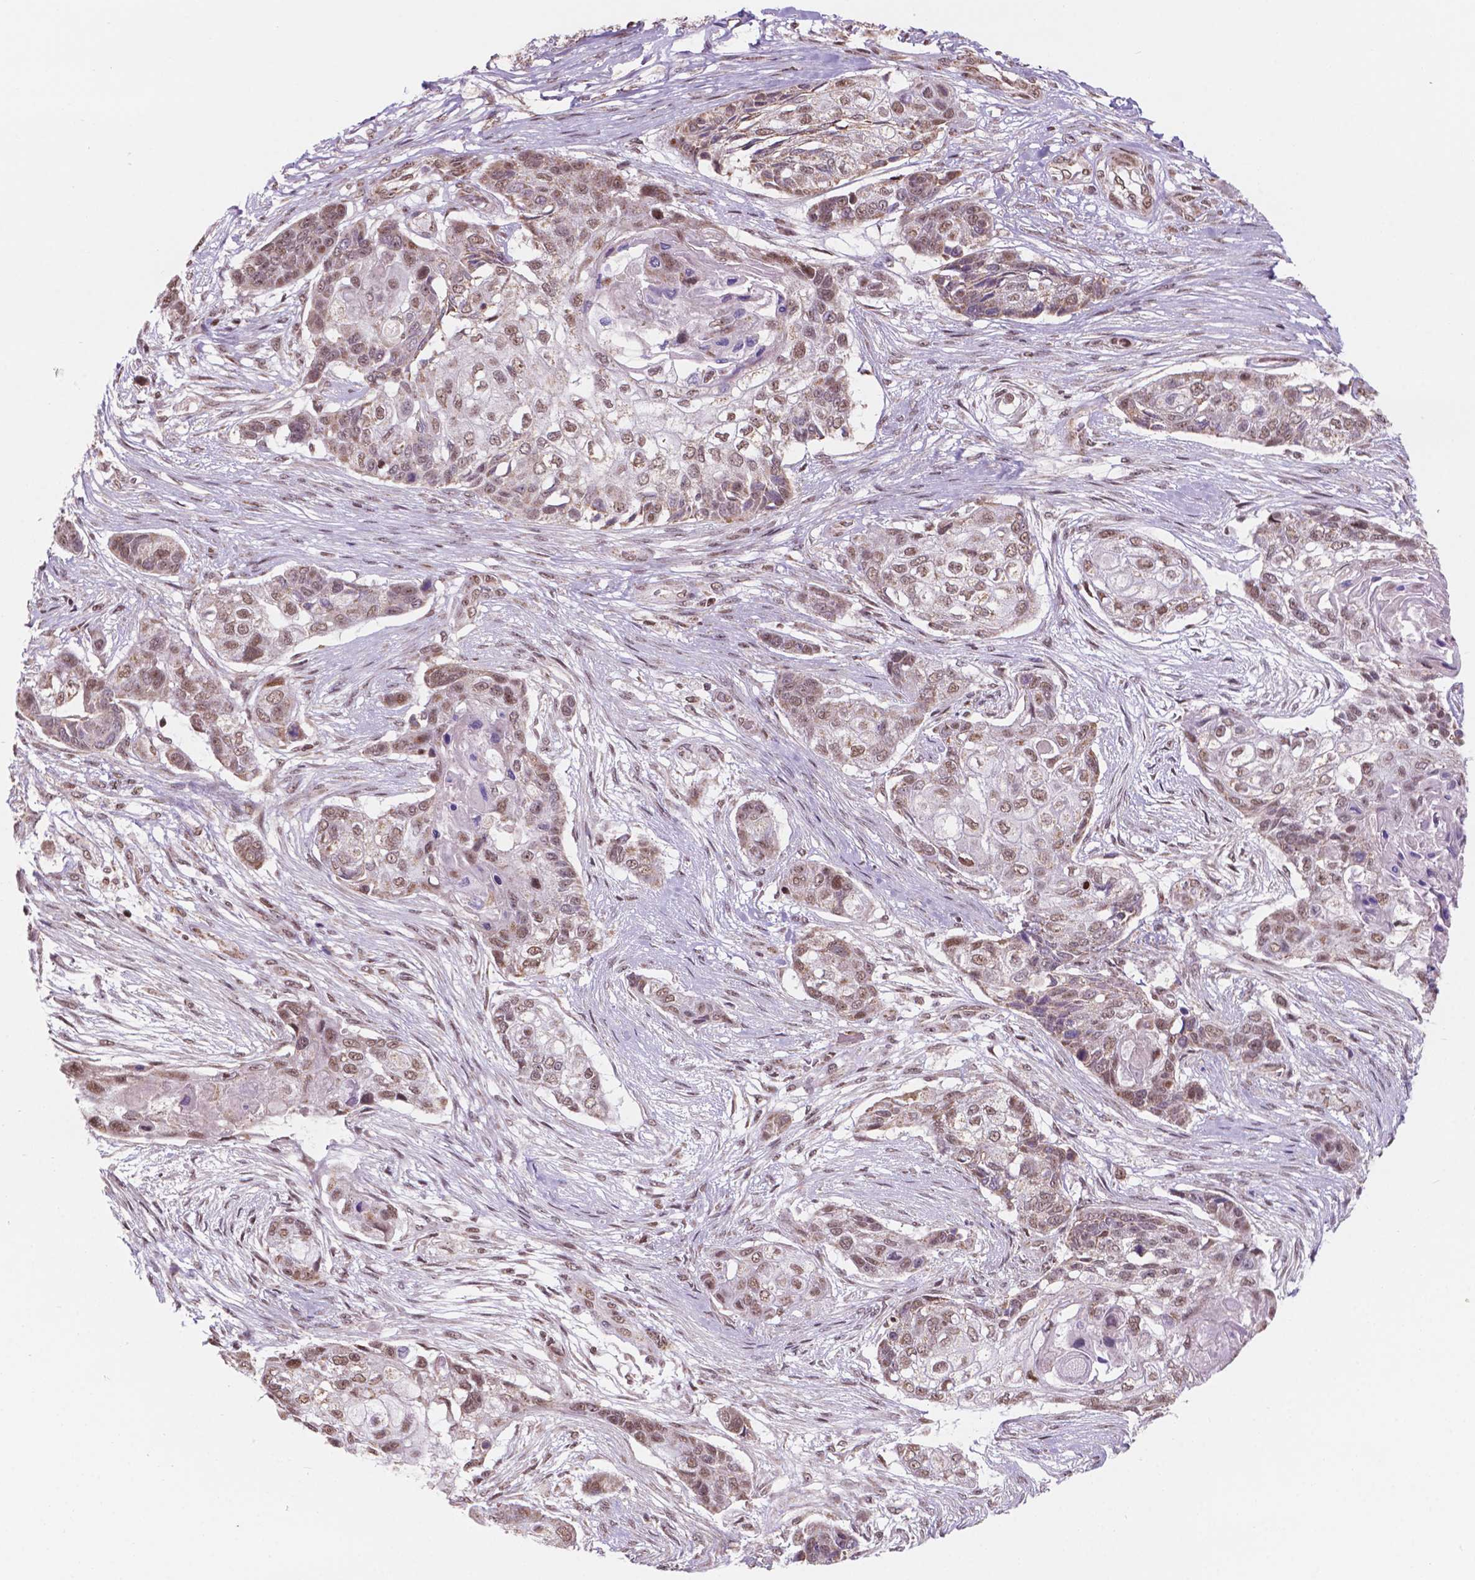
{"staining": {"intensity": "moderate", "quantity": ">75%", "location": "nuclear"}, "tissue": "lung cancer", "cell_type": "Tumor cells", "image_type": "cancer", "snomed": [{"axis": "morphology", "description": "Squamous cell carcinoma, NOS"}, {"axis": "topography", "description": "Lung"}], "caption": "Human squamous cell carcinoma (lung) stained for a protein (brown) reveals moderate nuclear positive positivity in about >75% of tumor cells.", "gene": "NDUFA10", "patient": {"sex": "male", "age": 69}}